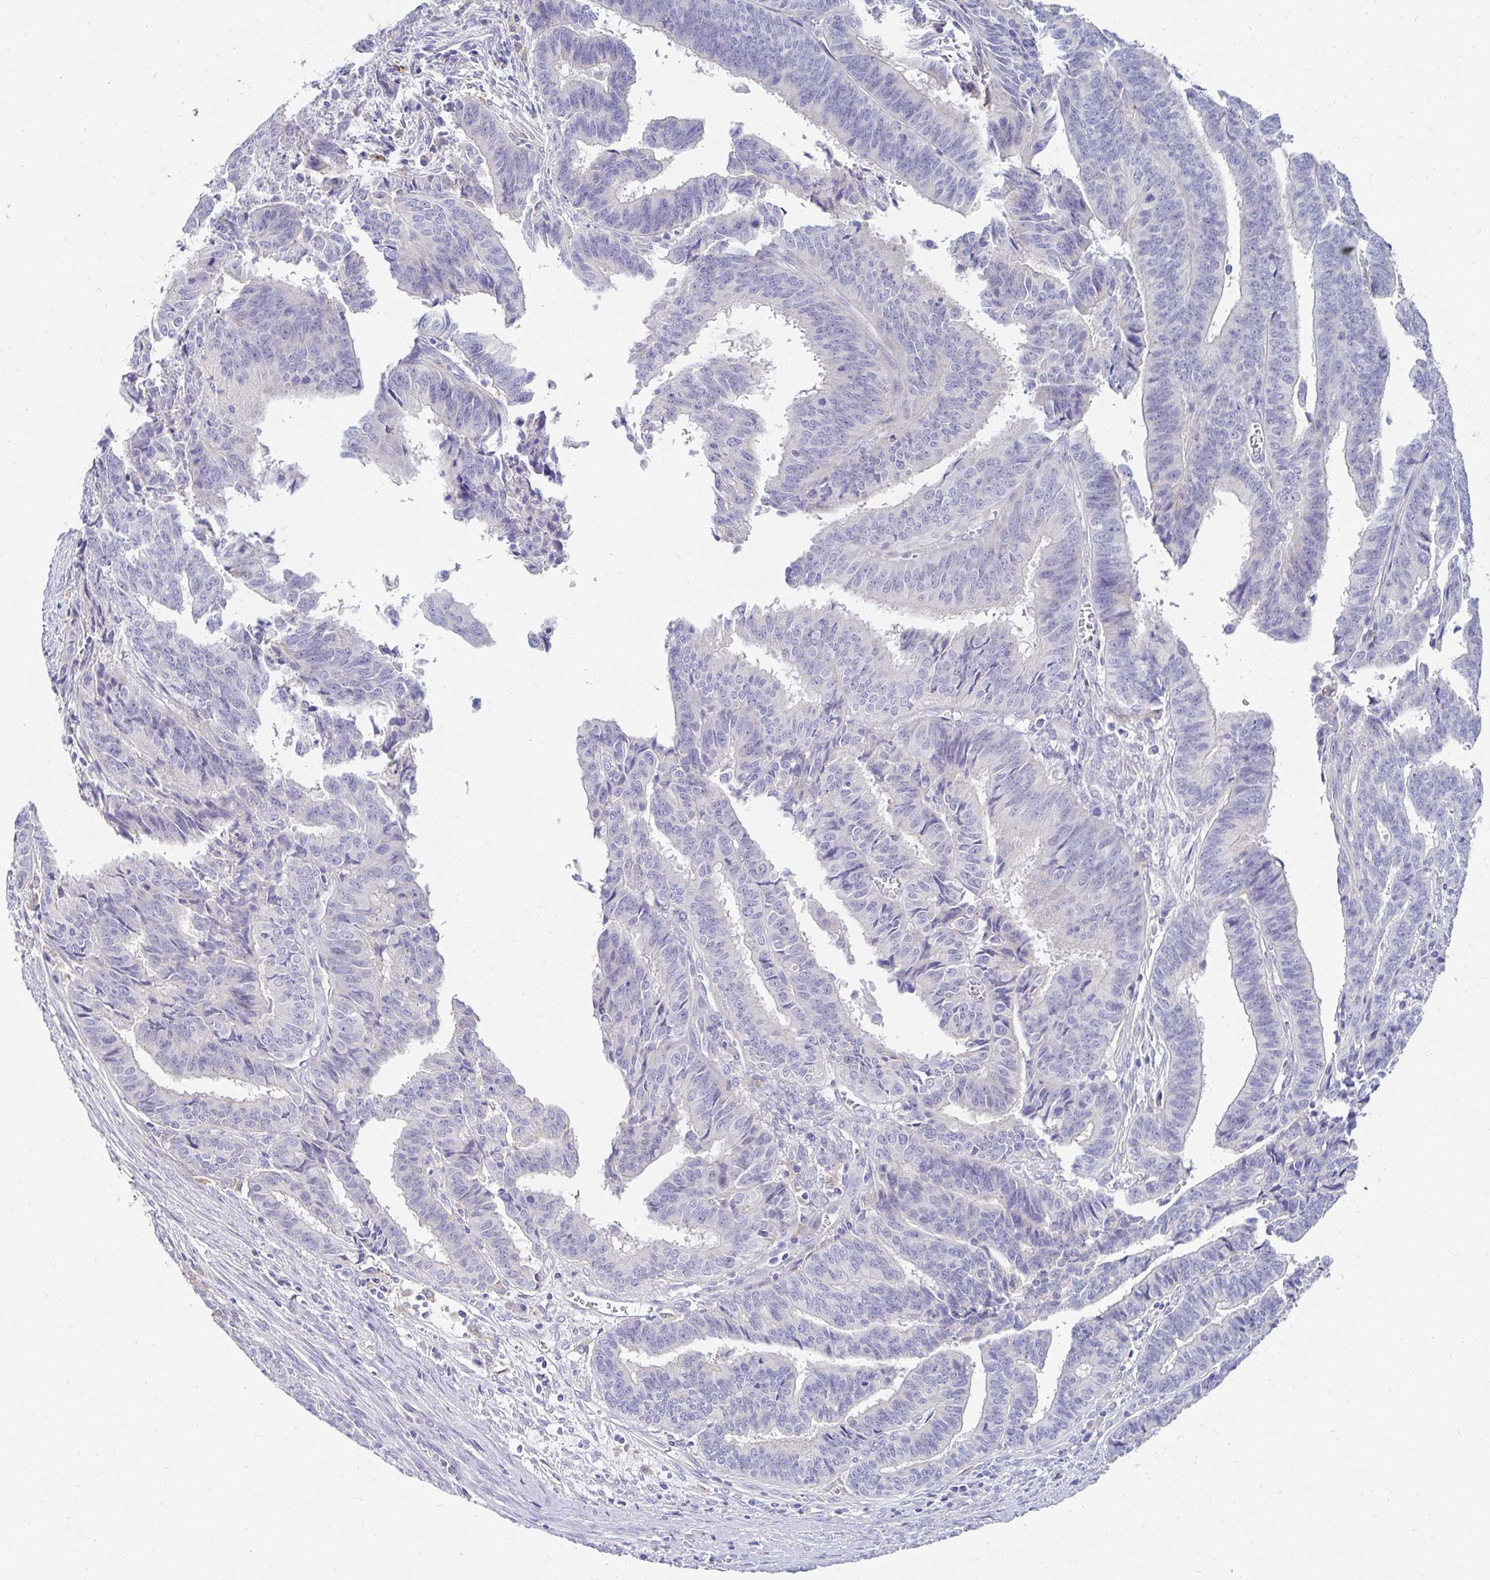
{"staining": {"intensity": "negative", "quantity": "none", "location": "none"}, "tissue": "endometrial cancer", "cell_type": "Tumor cells", "image_type": "cancer", "snomed": [{"axis": "morphology", "description": "Adenocarcinoma, NOS"}, {"axis": "topography", "description": "Endometrium"}], "caption": "High magnification brightfield microscopy of endometrial adenocarcinoma stained with DAB (brown) and counterstained with hematoxylin (blue): tumor cells show no significant staining. Brightfield microscopy of immunohistochemistry stained with DAB (brown) and hematoxylin (blue), captured at high magnification.", "gene": "ZNF33A", "patient": {"sex": "female", "age": 65}}